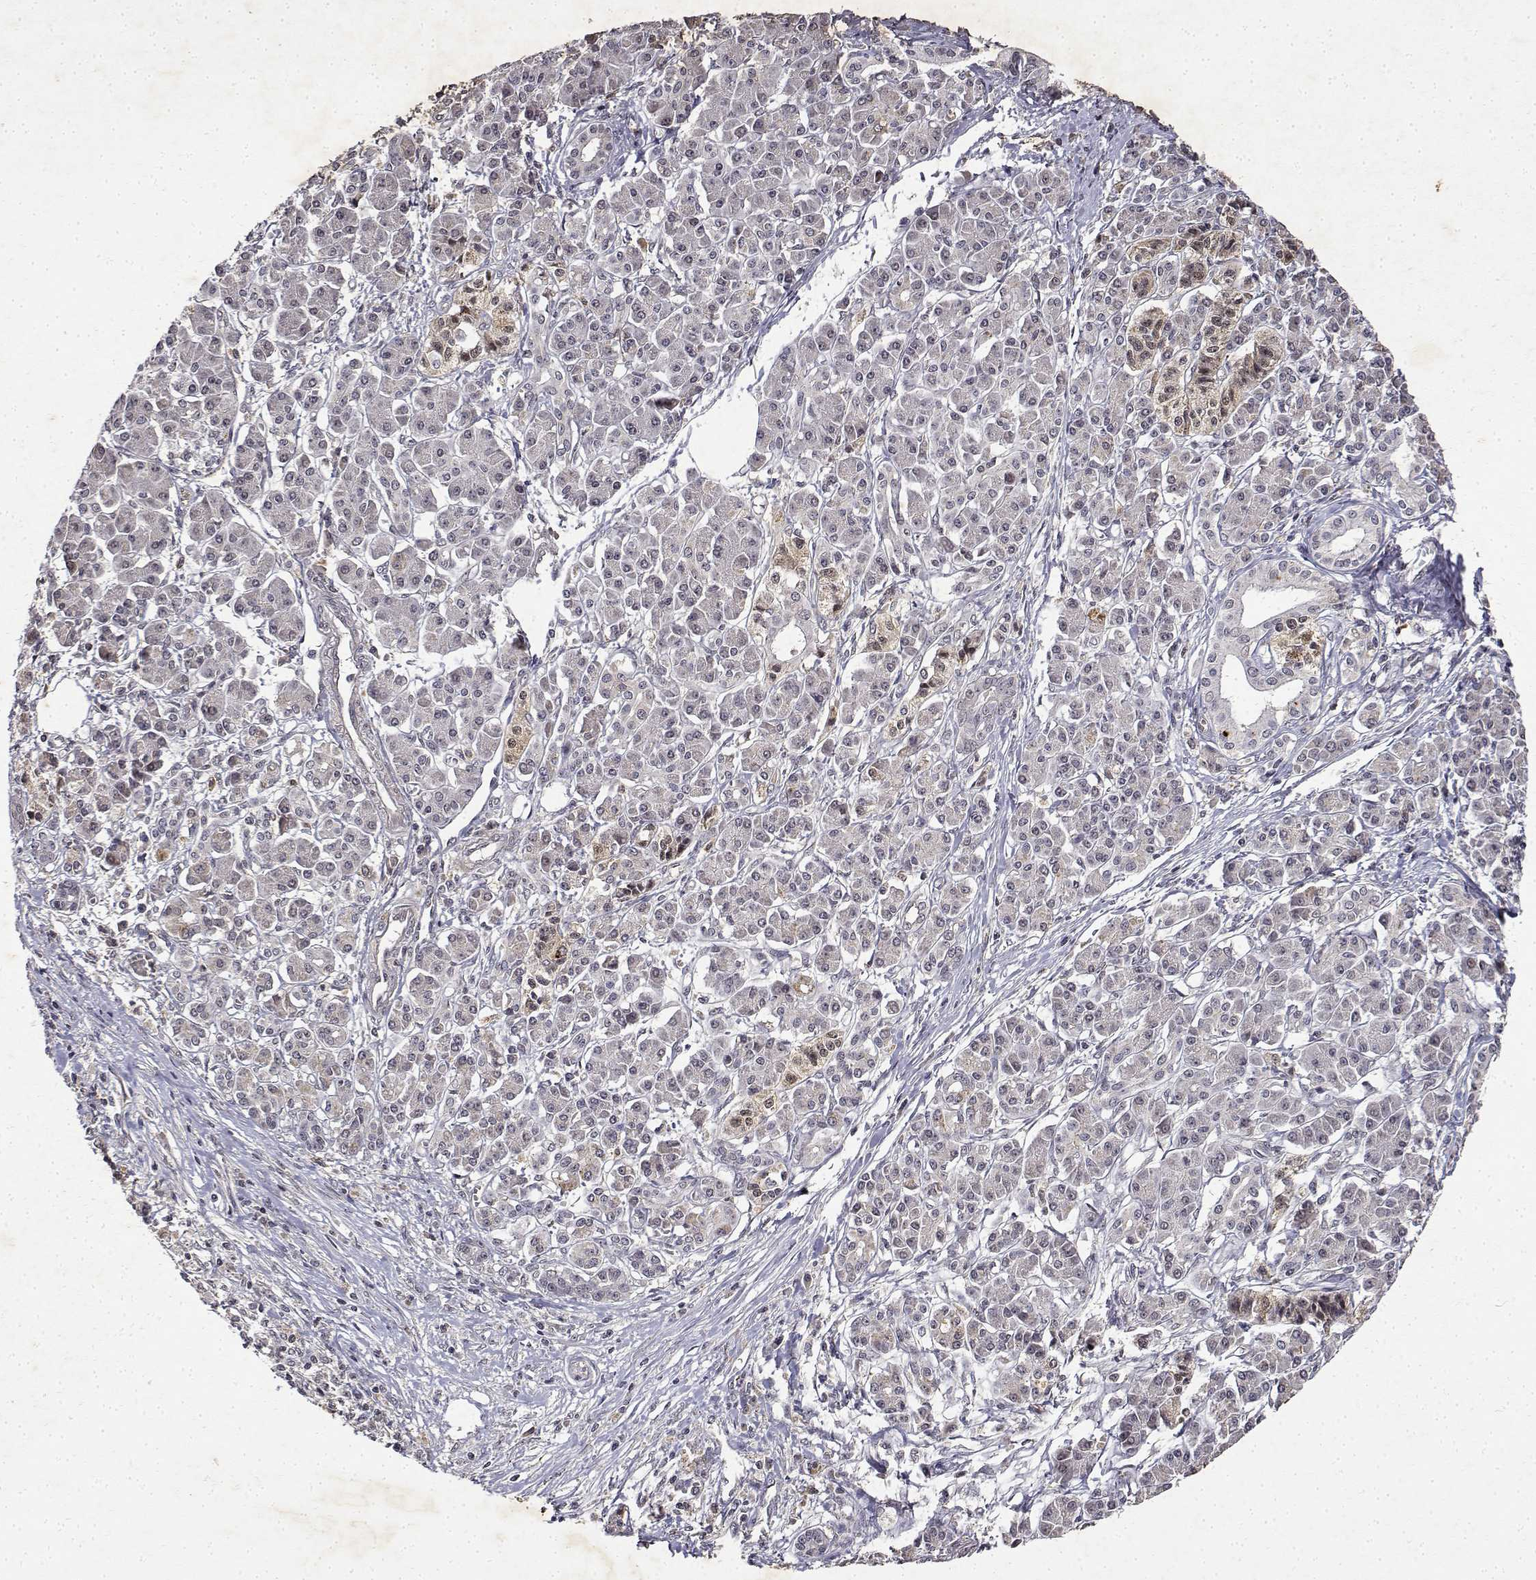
{"staining": {"intensity": "weak", "quantity": "<25%", "location": "cytoplasmic/membranous"}, "tissue": "pancreatic cancer", "cell_type": "Tumor cells", "image_type": "cancer", "snomed": [{"axis": "morphology", "description": "Adenocarcinoma, NOS"}, {"axis": "topography", "description": "Pancreas"}], "caption": "Immunohistochemistry histopathology image of human adenocarcinoma (pancreatic) stained for a protein (brown), which demonstrates no expression in tumor cells.", "gene": "BDNF", "patient": {"sex": "female", "age": 68}}